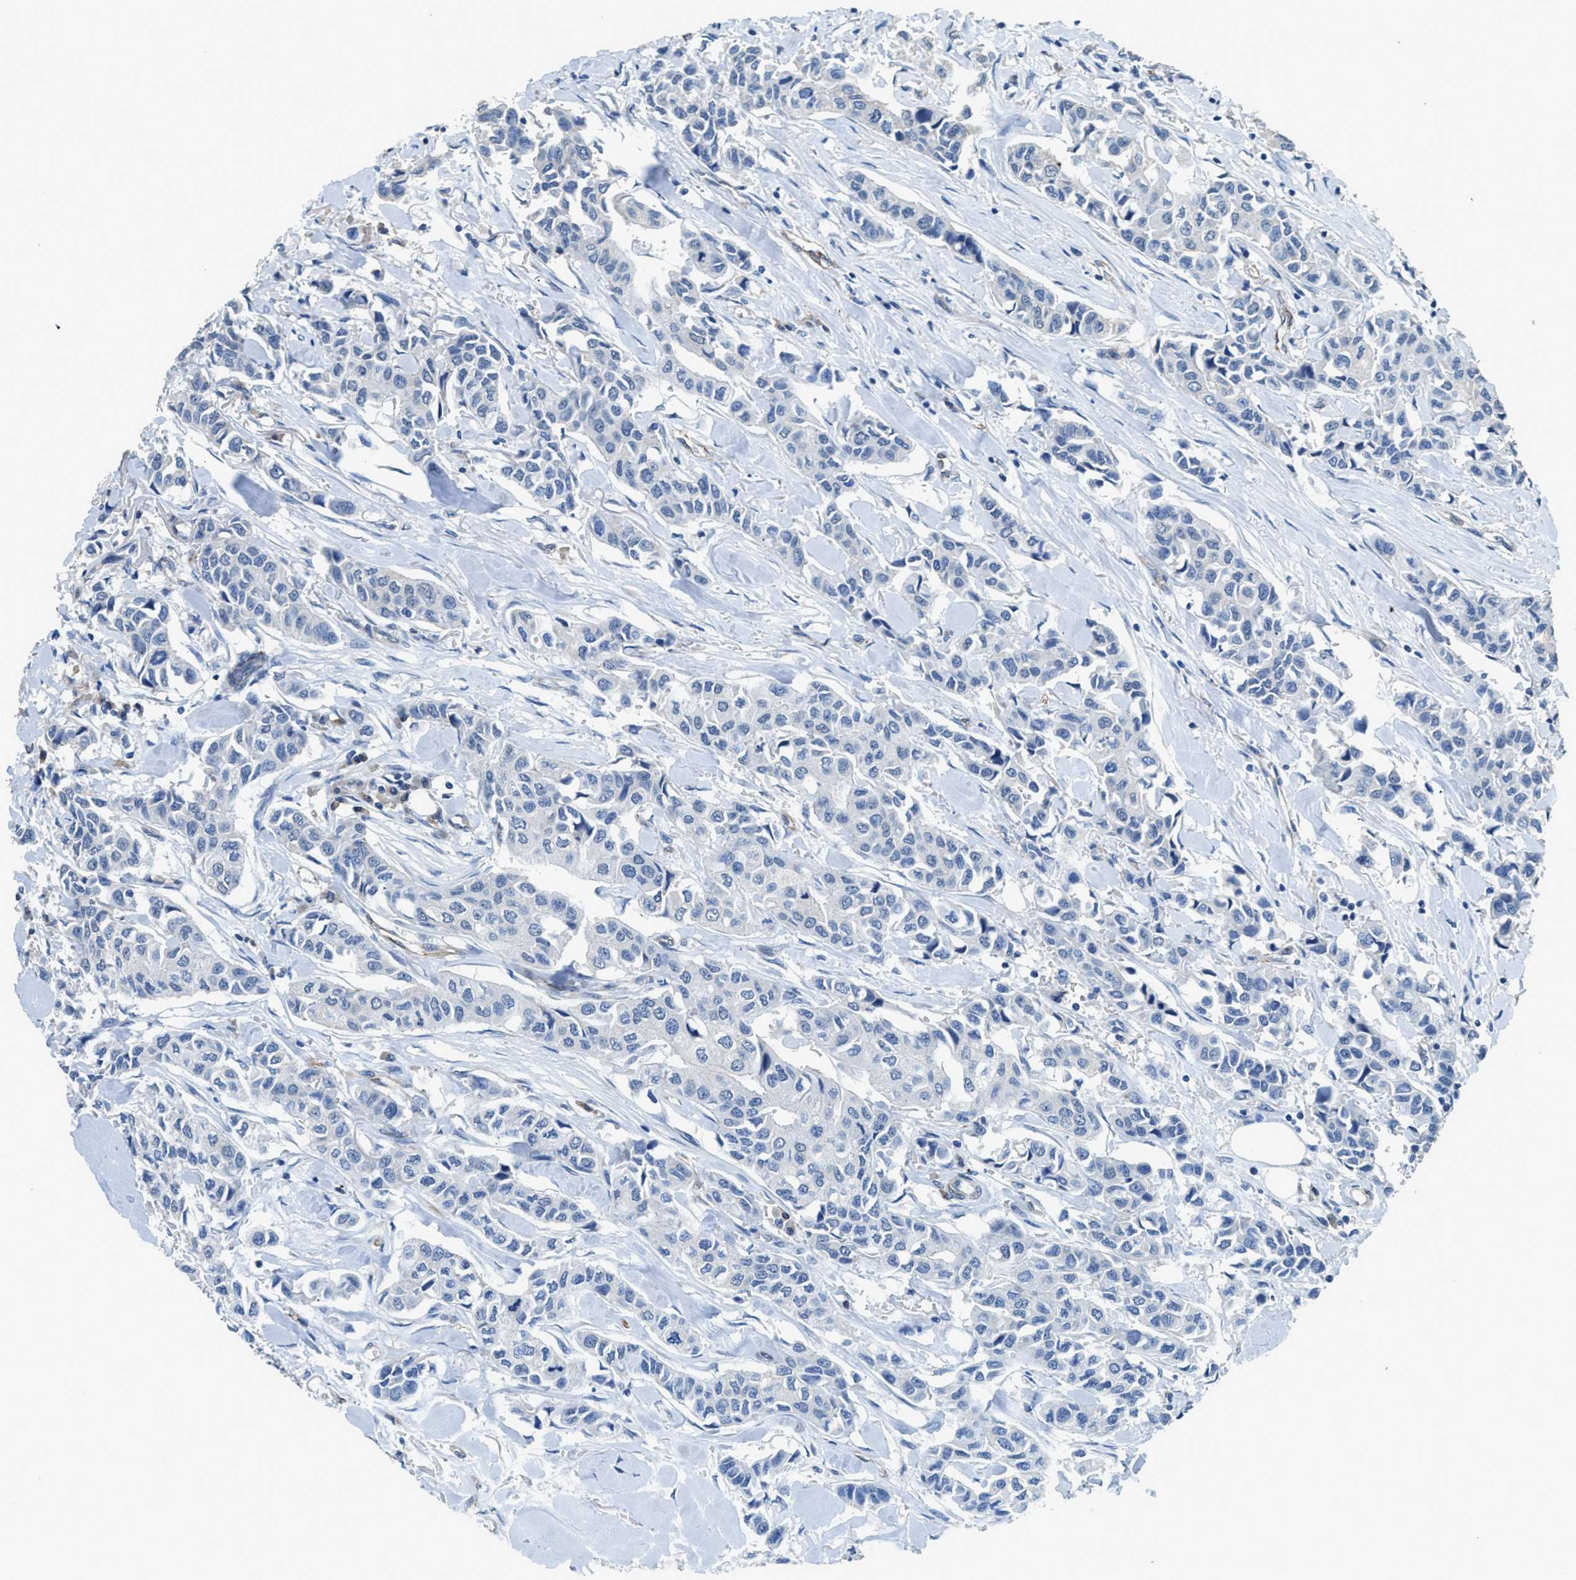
{"staining": {"intensity": "negative", "quantity": "none", "location": "none"}, "tissue": "breast cancer", "cell_type": "Tumor cells", "image_type": "cancer", "snomed": [{"axis": "morphology", "description": "Duct carcinoma"}, {"axis": "topography", "description": "Breast"}], "caption": "The photomicrograph demonstrates no staining of tumor cells in breast cancer (invasive ductal carcinoma).", "gene": "SYNM", "patient": {"sex": "female", "age": 80}}